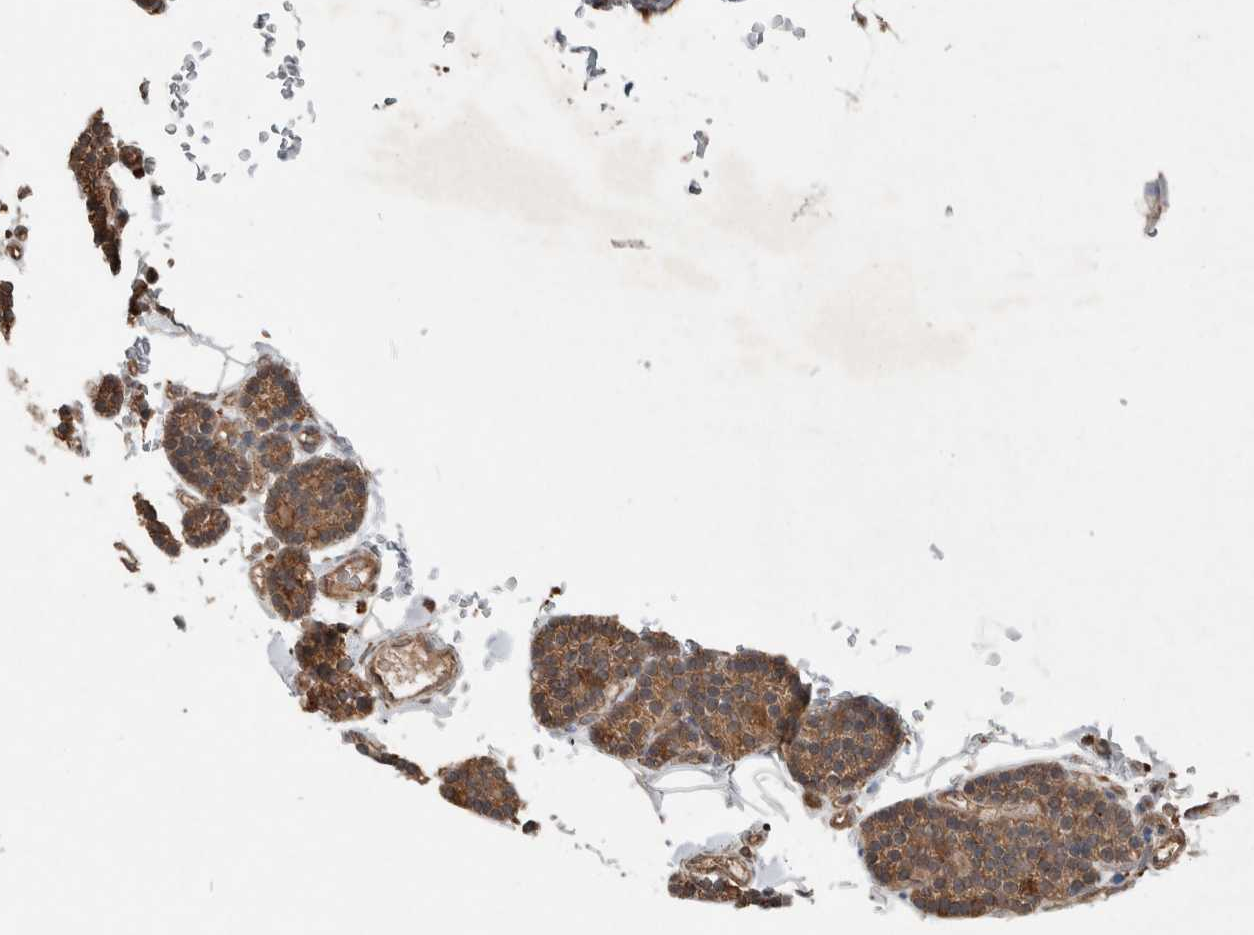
{"staining": {"intensity": "moderate", "quantity": ">75%", "location": "cytoplasmic/membranous"}, "tissue": "parathyroid gland", "cell_type": "Glandular cells", "image_type": "normal", "snomed": [{"axis": "morphology", "description": "Normal tissue, NOS"}, {"axis": "topography", "description": "Parathyroid gland"}], "caption": "IHC image of benign parathyroid gland stained for a protein (brown), which exhibits medium levels of moderate cytoplasmic/membranous expression in about >75% of glandular cells.", "gene": "KLK14", "patient": {"sex": "male", "age": 52}}